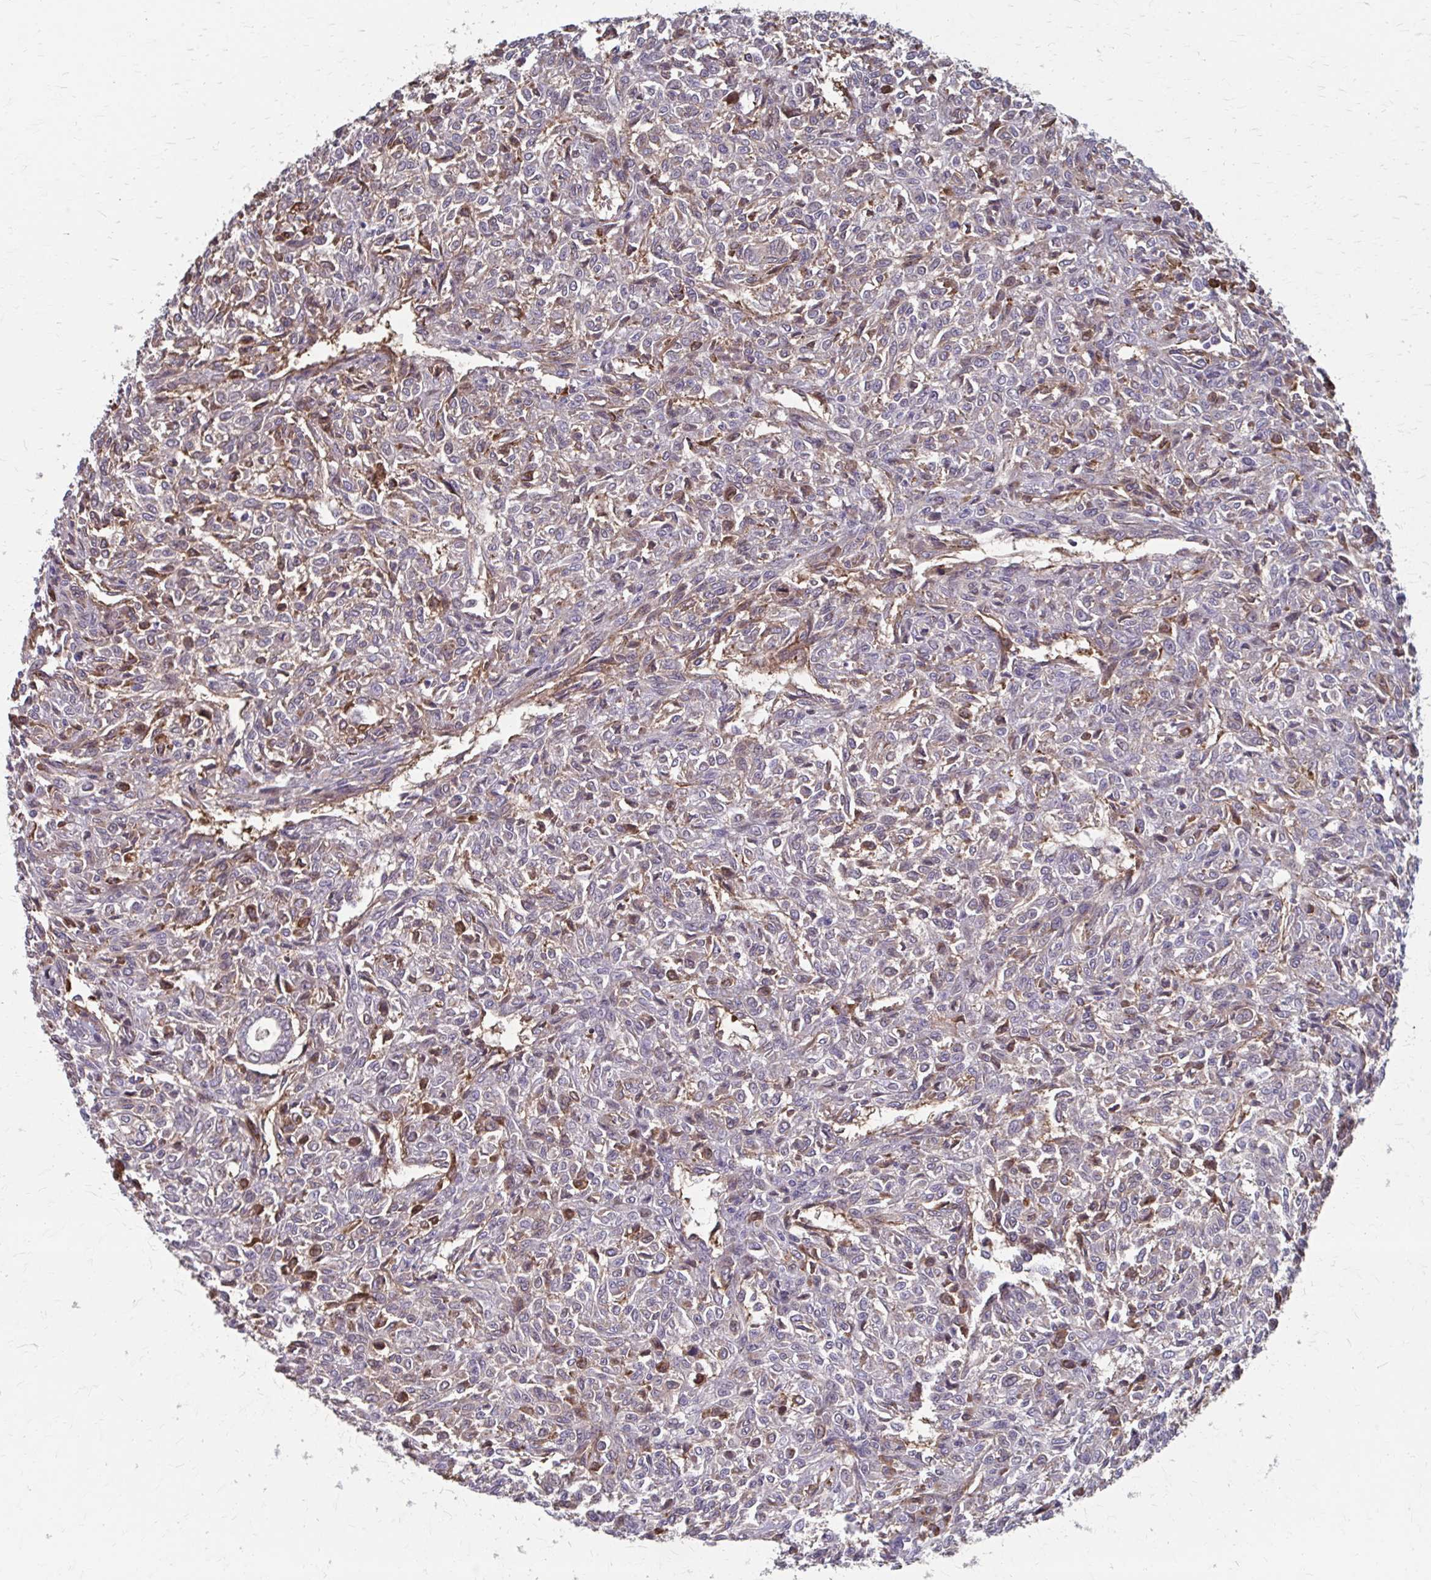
{"staining": {"intensity": "weak", "quantity": "25%-75%", "location": "cytoplasmic/membranous"}, "tissue": "renal cancer", "cell_type": "Tumor cells", "image_type": "cancer", "snomed": [{"axis": "morphology", "description": "Adenocarcinoma, NOS"}, {"axis": "topography", "description": "Kidney"}], "caption": "Immunohistochemistry (IHC) histopathology image of human renal adenocarcinoma stained for a protein (brown), which exhibits low levels of weak cytoplasmic/membranous expression in about 25%-75% of tumor cells.", "gene": "MMP14", "patient": {"sex": "male", "age": 58}}